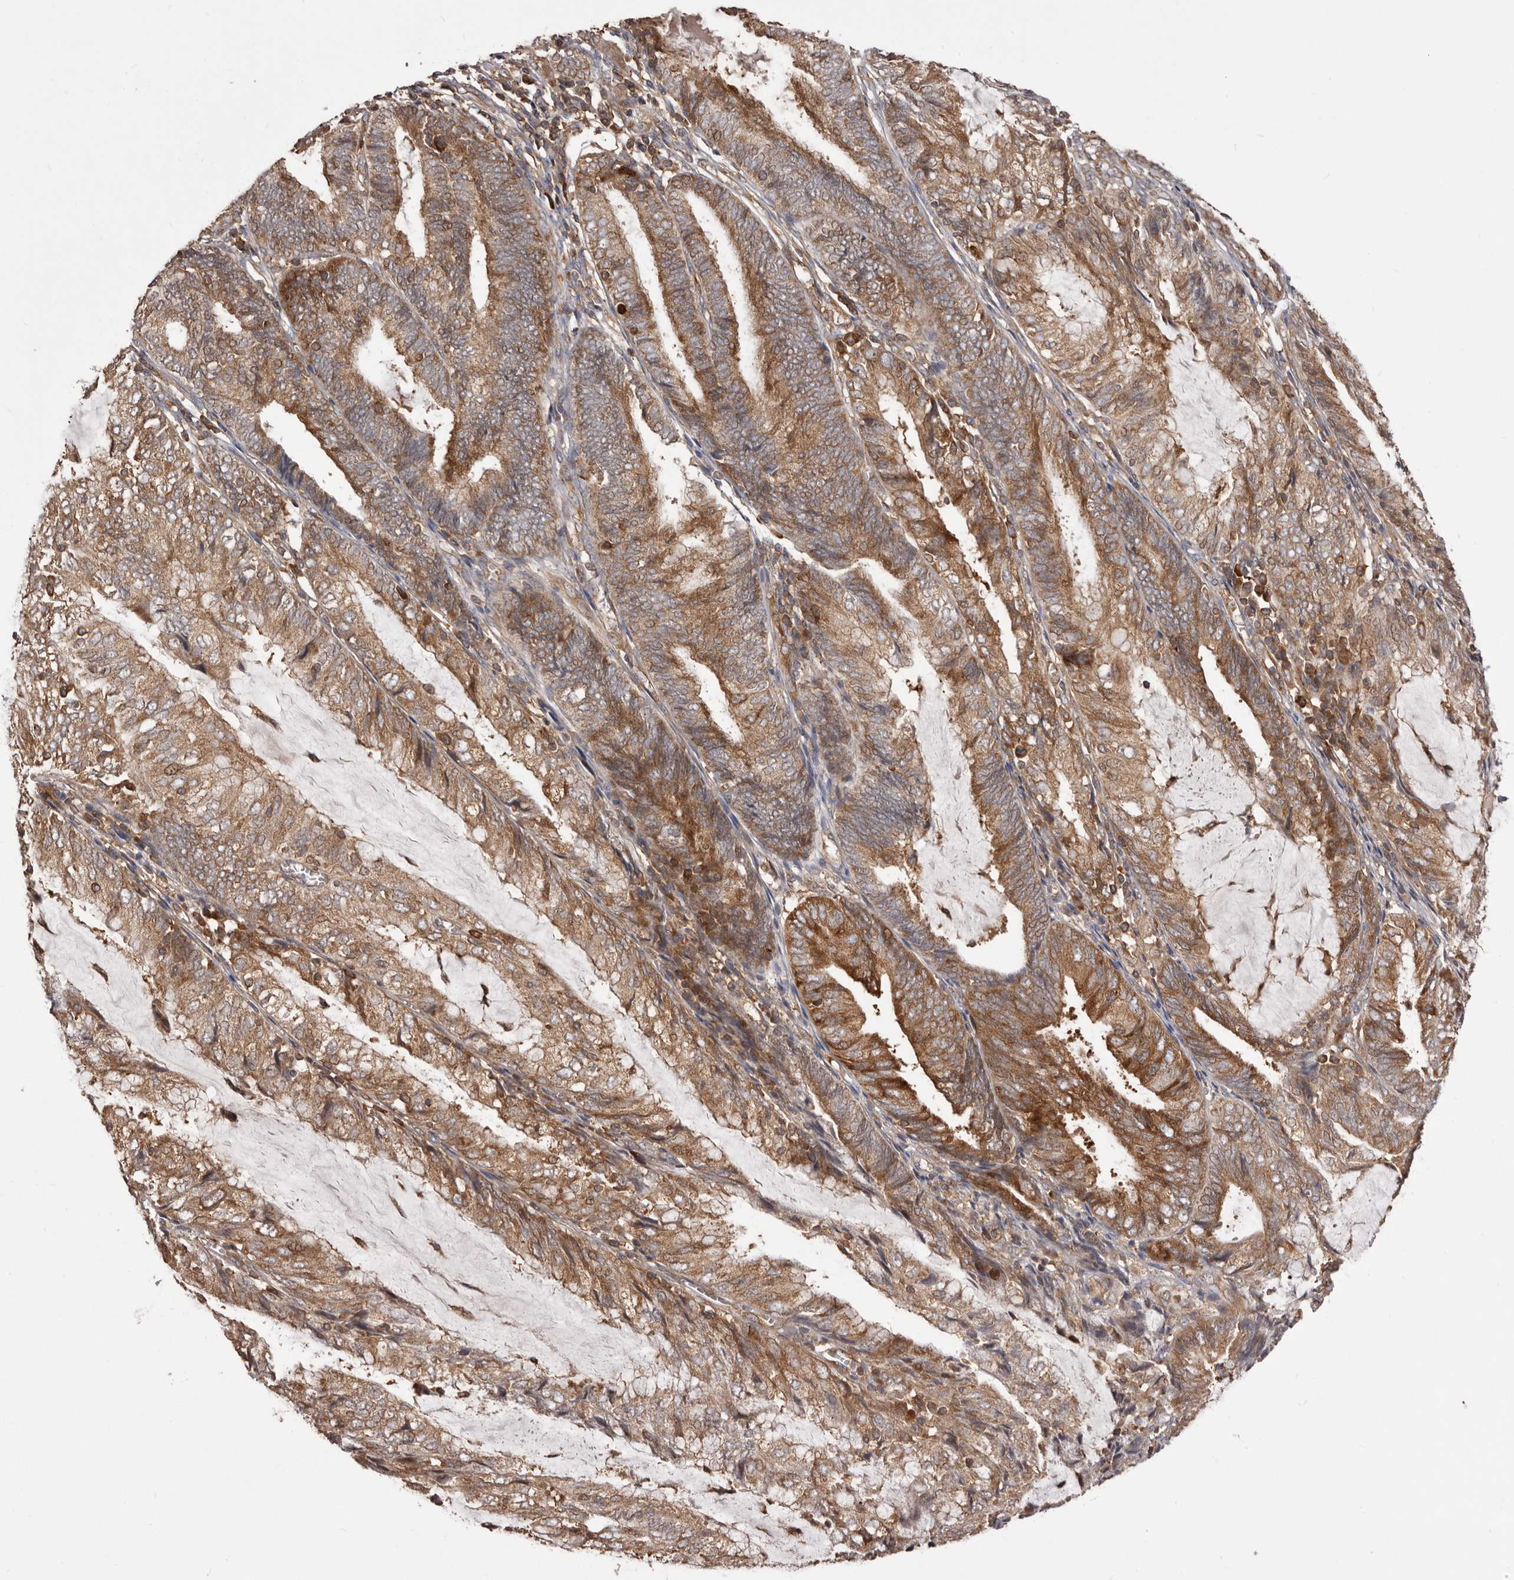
{"staining": {"intensity": "moderate", "quantity": ">75%", "location": "cytoplasmic/membranous"}, "tissue": "endometrial cancer", "cell_type": "Tumor cells", "image_type": "cancer", "snomed": [{"axis": "morphology", "description": "Adenocarcinoma, NOS"}, {"axis": "topography", "description": "Endometrium"}], "caption": "High-power microscopy captured an IHC image of endometrial cancer (adenocarcinoma), revealing moderate cytoplasmic/membranous staining in about >75% of tumor cells.", "gene": "HBS1L", "patient": {"sex": "female", "age": 81}}